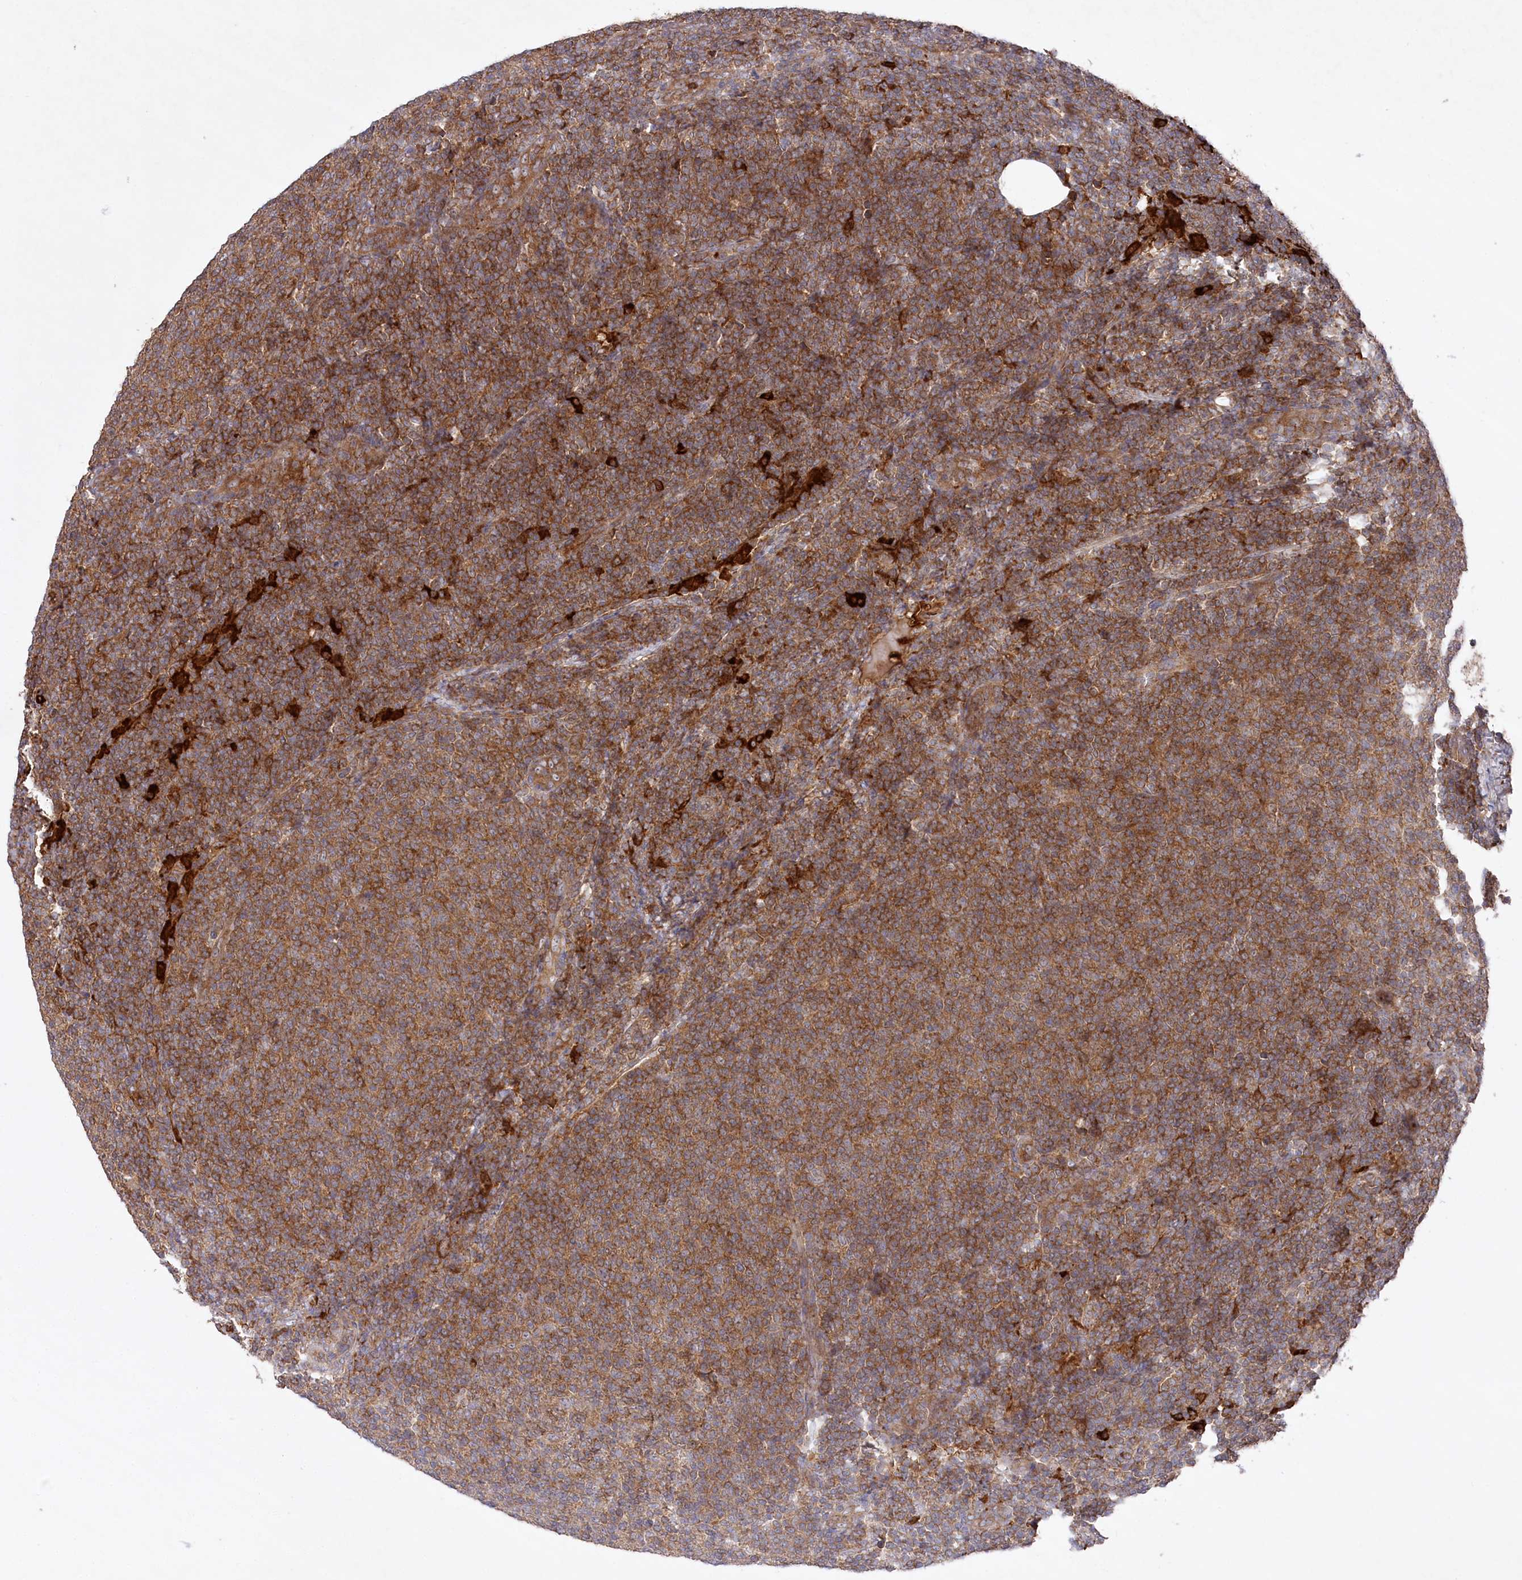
{"staining": {"intensity": "strong", "quantity": ">75%", "location": "cytoplasmic/membranous"}, "tissue": "lymphoma", "cell_type": "Tumor cells", "image_type": "cancer", "snomed": [{"axis": "morphology", "description": "Malignant lymphoma, non-Hodgkin's type, Low grade"}, {"axis": "topography", "description": "Lymph node"}], "caption": "Immunohistochemistry (DAB) staining of human low-grade malignant lymphoma, non-Hodgkin's type demonstrates strong cytoplasmic/membranous protein staining in approximately >75% of tumor cells.", "gene": "PPP1R21", "patient": {"sex": "male", "age": 66}}